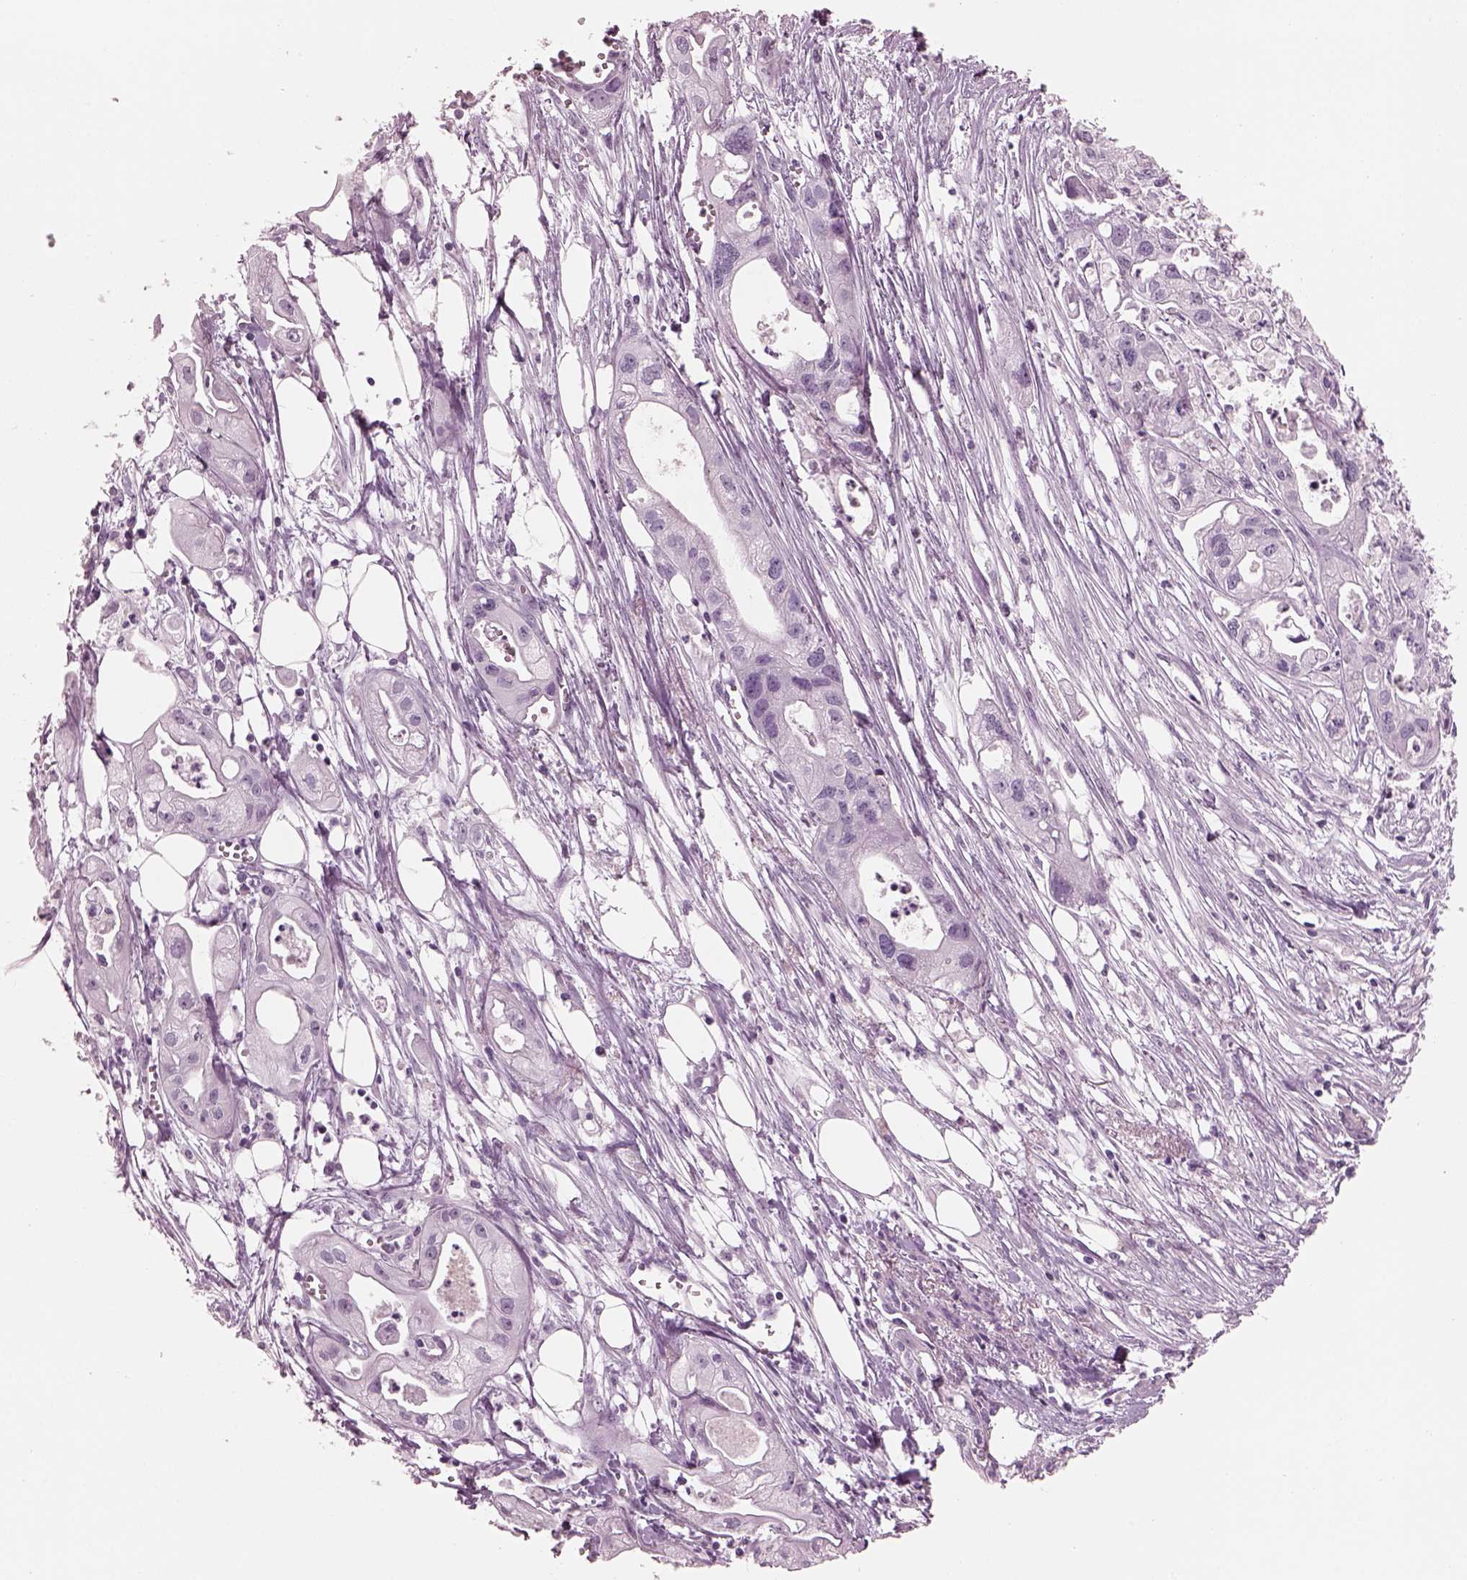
{"staining": {"intensity": "negative", "quantity": "none", "location": "none"}, "tissue": "pancreatic cancer", "cell_type": "Tumor cells", "image_type": "cancer", "snomed": [{"axis": "morphology", "description": "Adenocarcinoma, NOS"}, {"axis": "topography", "description": "Pancreas"}], "caption": "An image of human pancreatic adenocarcinoma is negative for staining in tumor cells. (IHC, brightfield microscopy, high magnification).", "gene": "PACRG", "patient": {"sex": "male", "age": 70}}